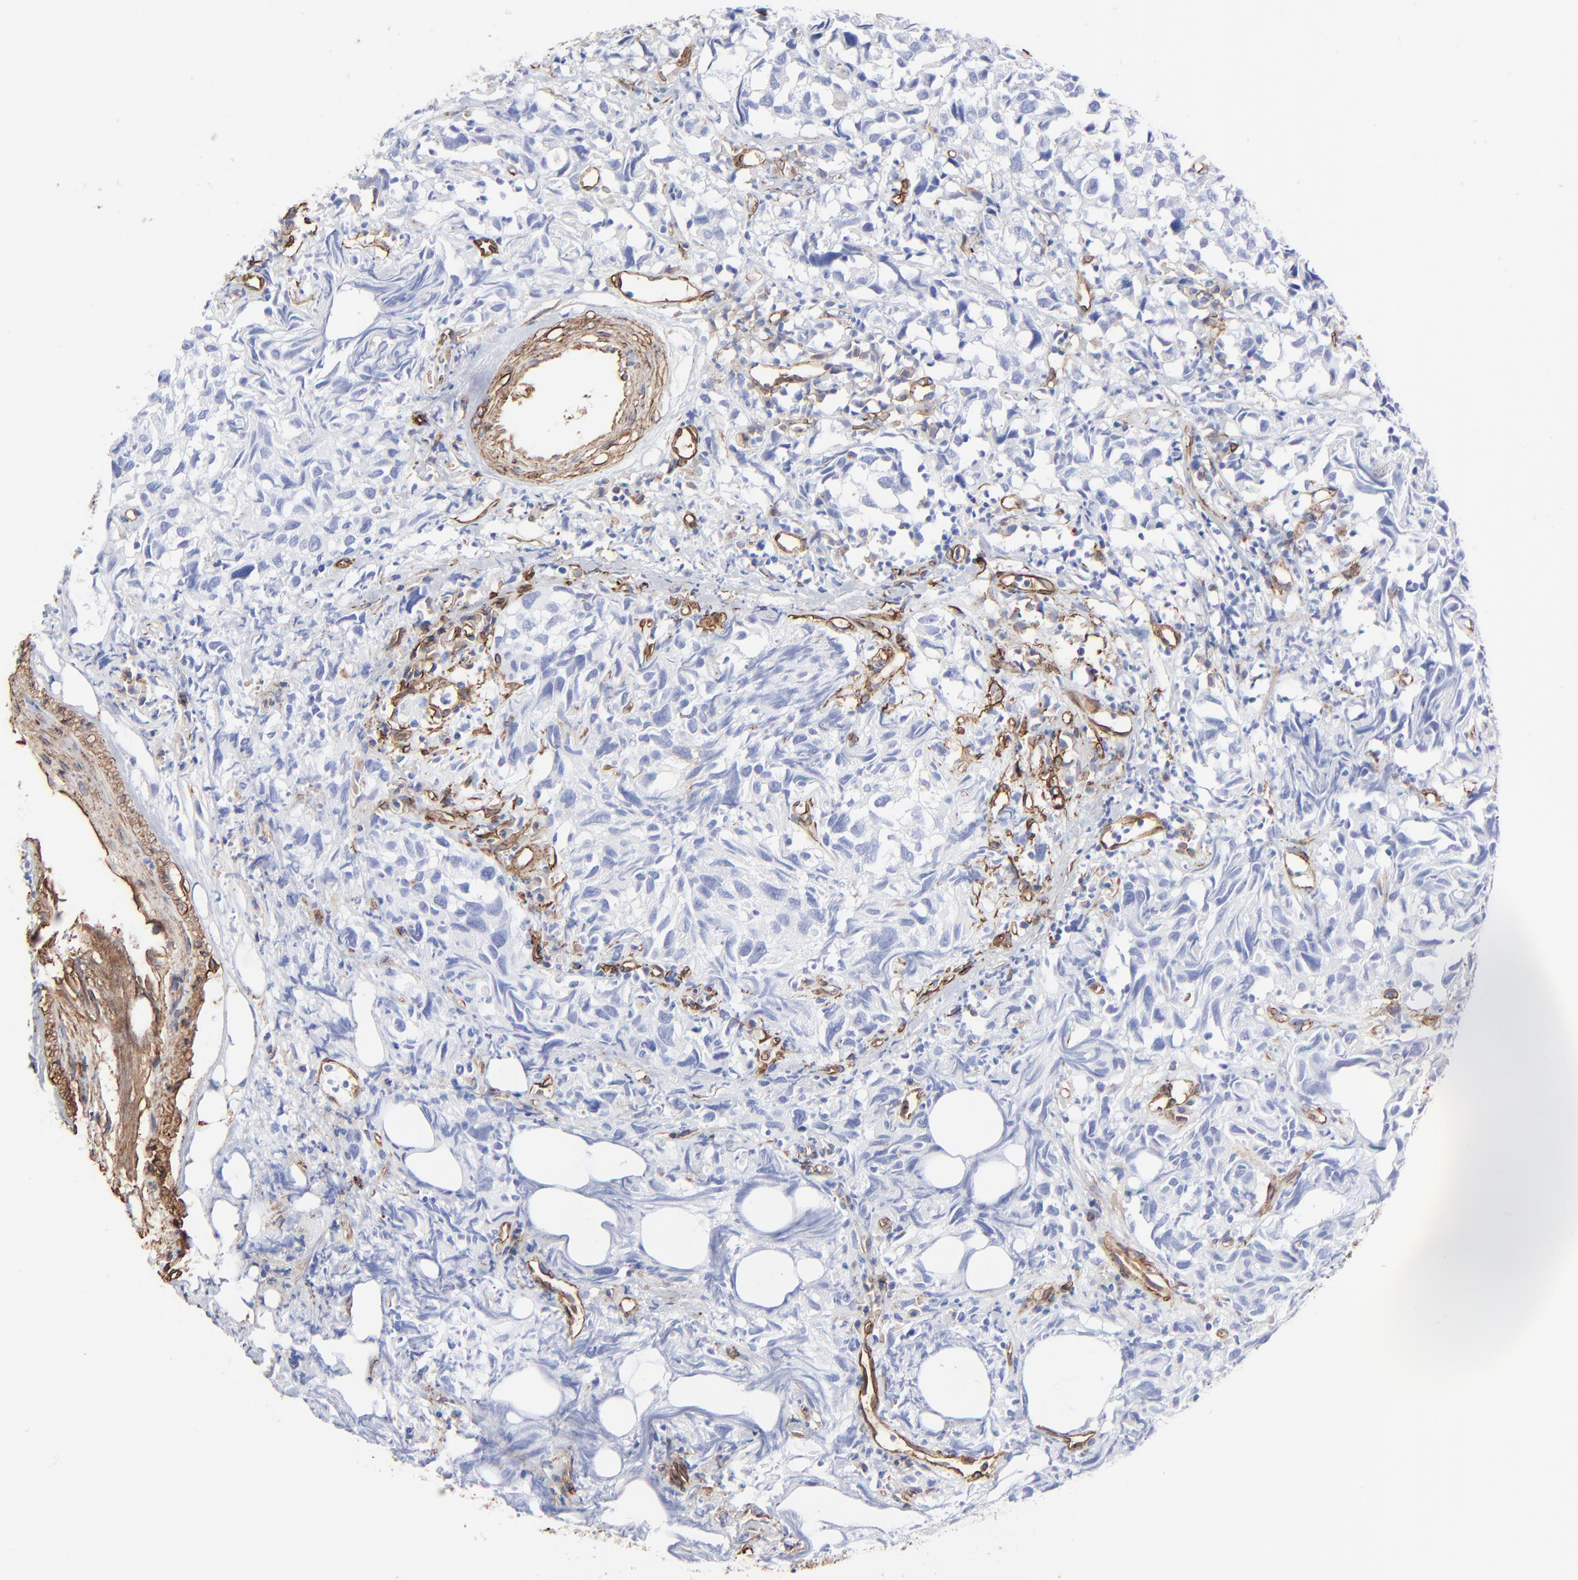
{"staining": {"intensity": "negative", "quantity": "none", "location": "none"}, "tissue": "urothelial cancer", "cell_type": "Tumor cells", "image_type": "cancer", "snomed": [{"axis": "morphology", "description": "Urothelial carcinoma, High grade"}, {"axis": "topography", "description": "Urinary bladder"}], "caption": "DAB immunohistochemical staining of human urothelial cancer exhibits no significant staining in tumor cells.", "gene": "CAV1", "patient": {"sex": "female", "age": 75}}